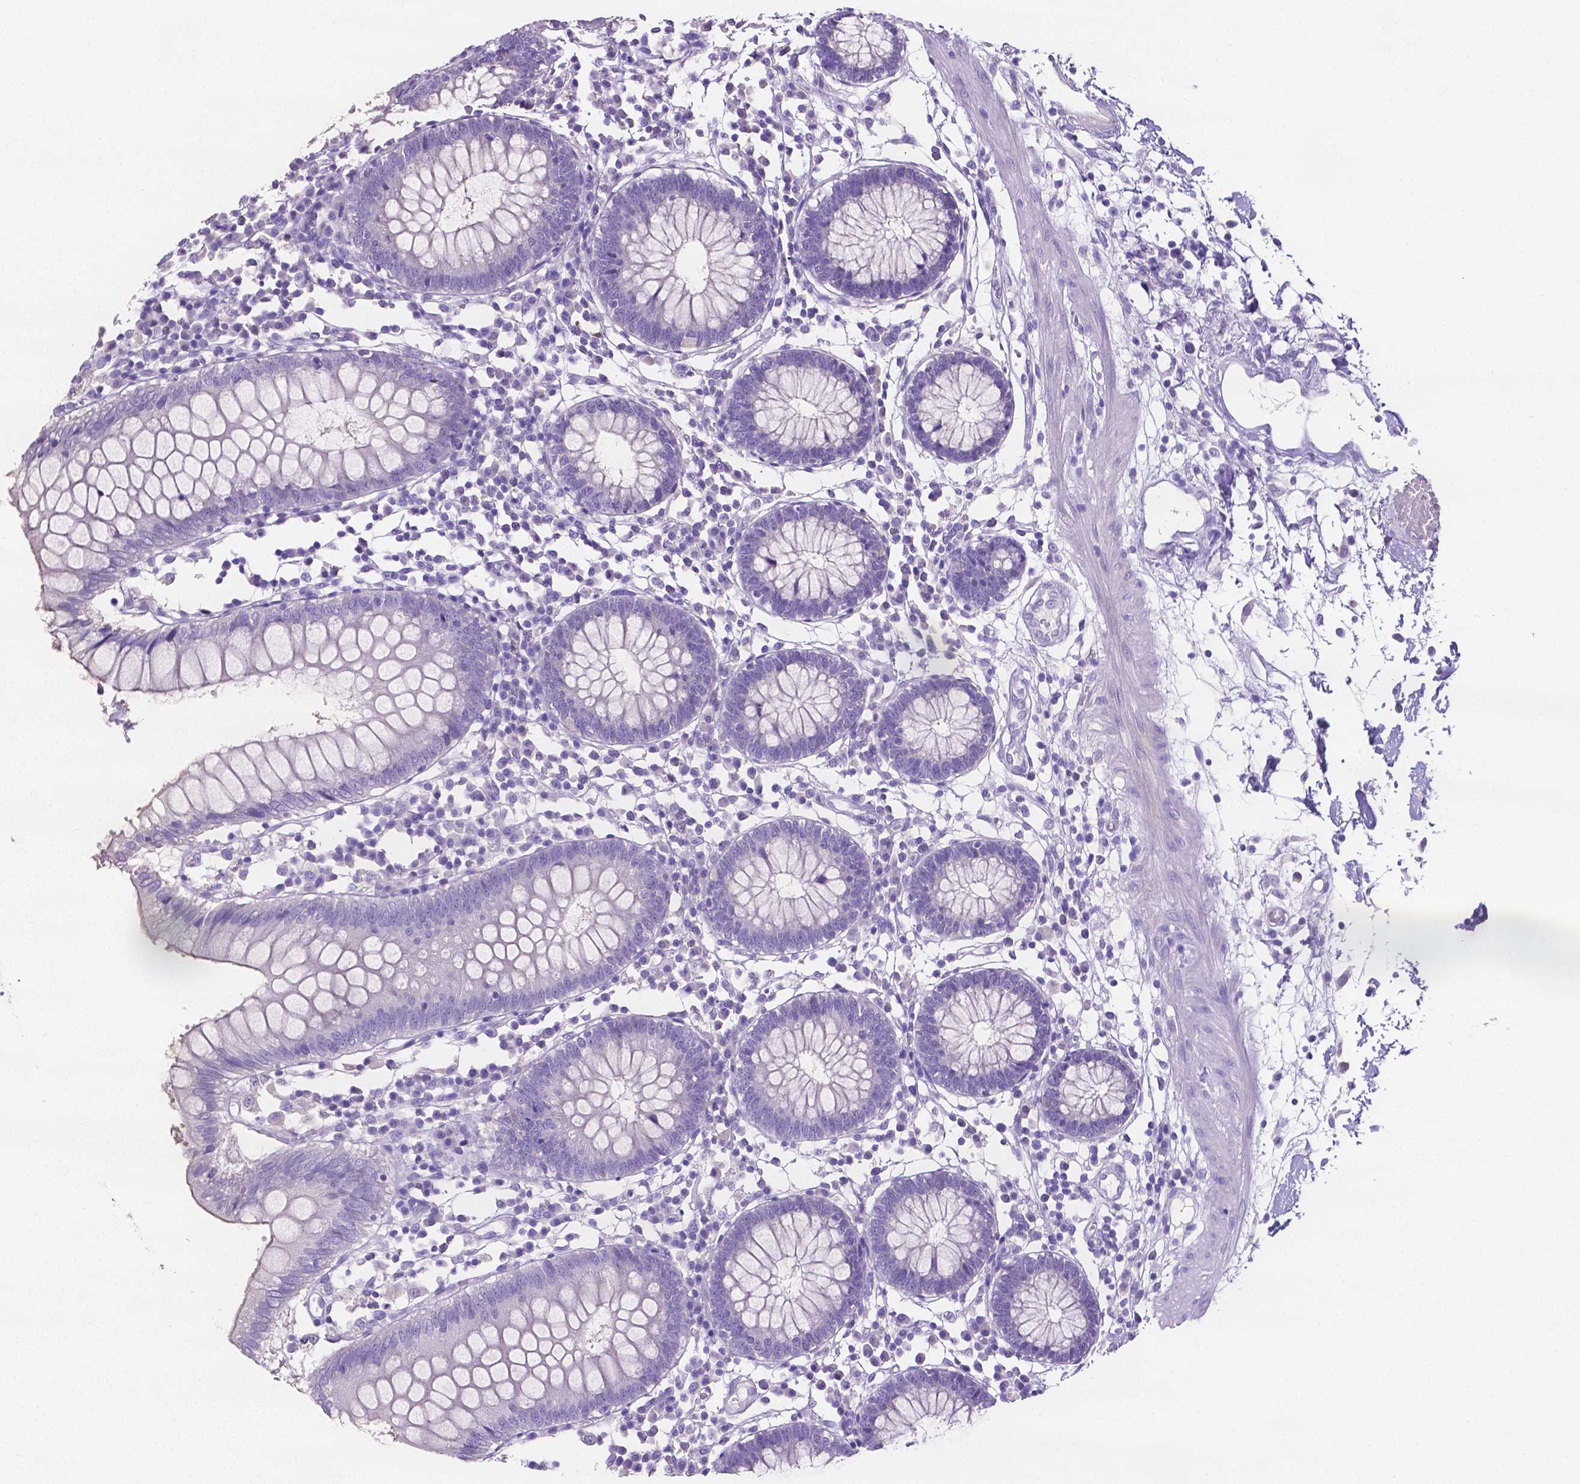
{"staining": {"intensity": "negative", "quantity": "none", "location": "none"}, "tissue": "colon", "cell_type": "Endothelial cells", "image_type": "normal", "snomed": [{"axis": "morphology", "description": "Normal tissue, NOS"}, {"axis": "morphology", "description": "Adenocarcinoma, NOS"}, {"axis": "topography", "description": "Colon"}], "caption": "Human colon stained for a protein using immunohistochemistry (IHC) exhibits no positivity in endothelial cells.", "gene": "SLC22A2", "patient": {"sex": "male", "age": 83}}